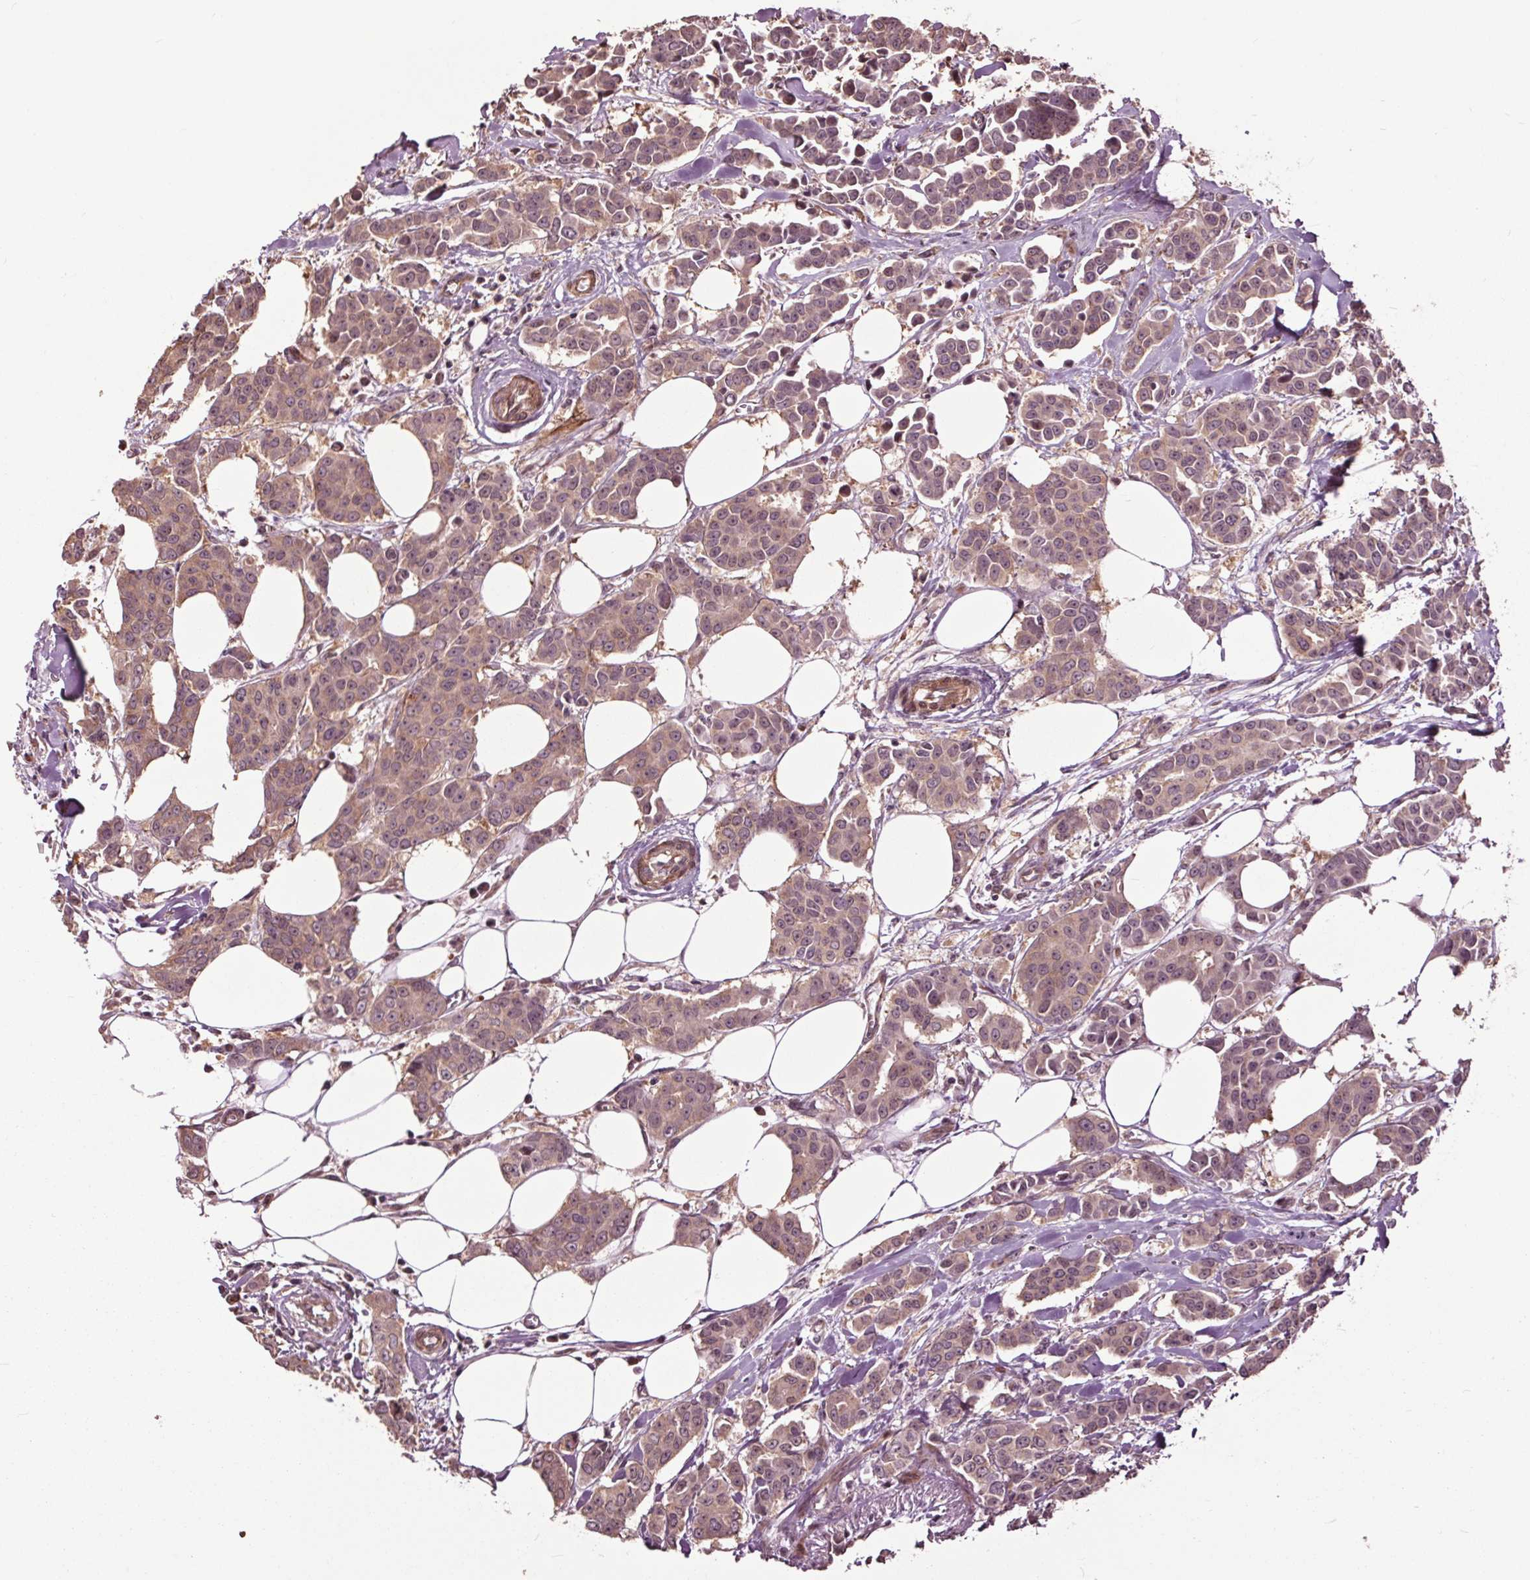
{"staining": {"intensity": "weak", "quantity": ">75%", "location": "cytoplasmic/membranous"}, "tissue": "breast cancer", "cell_type": "Tumor cells", "image_type": "cancer", "snomed": [{"axis": "morphology", "description": "Duct carcinoma"}, {"axis": "topography", "description": "Breast"}], "caption": "Immunohistochemical staining of breast cancer exhibits weak cytoplasmic/membranous protein expression in approximately >75% of tumor cells.", "gene": "CEP95", "patient": {"sex": "female", "age": 94}}